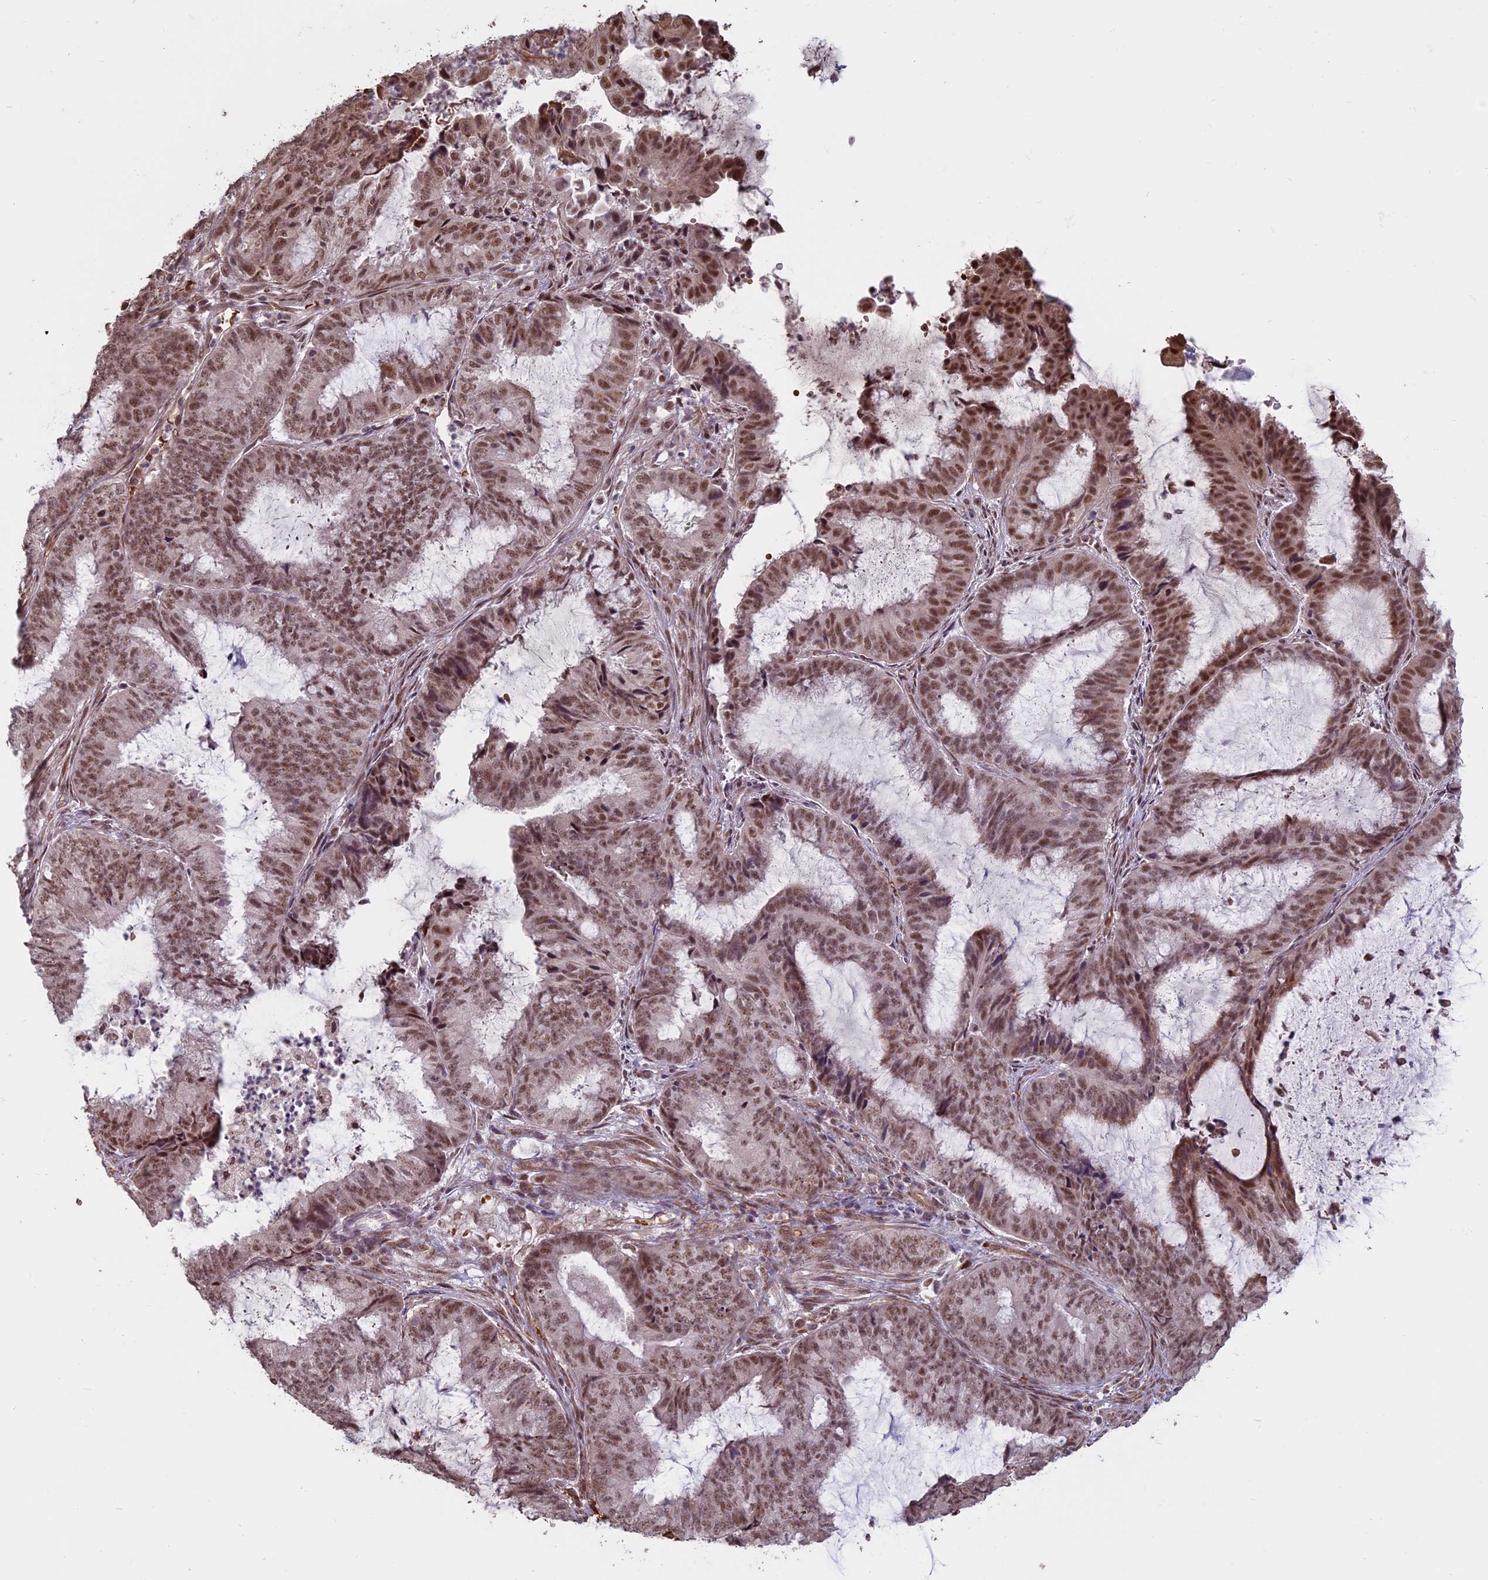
{"staining": {"intensity": "moderate", "quantity": ">75%", "location": "nuclear"}, "tissue": "endometrial cancer", "cell_type": "Tumor cells", "image_type": "cancer", "snomed": [{"axis": "morphology", "description": "Adenocarcinoma, NOS"}, {"axis": "topography", "description": "Endometrium"}], "caption": "Protein positivity by immunohistochemistry (IHC) shows moderate nuclear staining in approximately >75% of tumor cells in endometrial cancer (adenocarcinoma).", "gene": "MFAP1", "patient": {"sex": "female", "age": 51}}